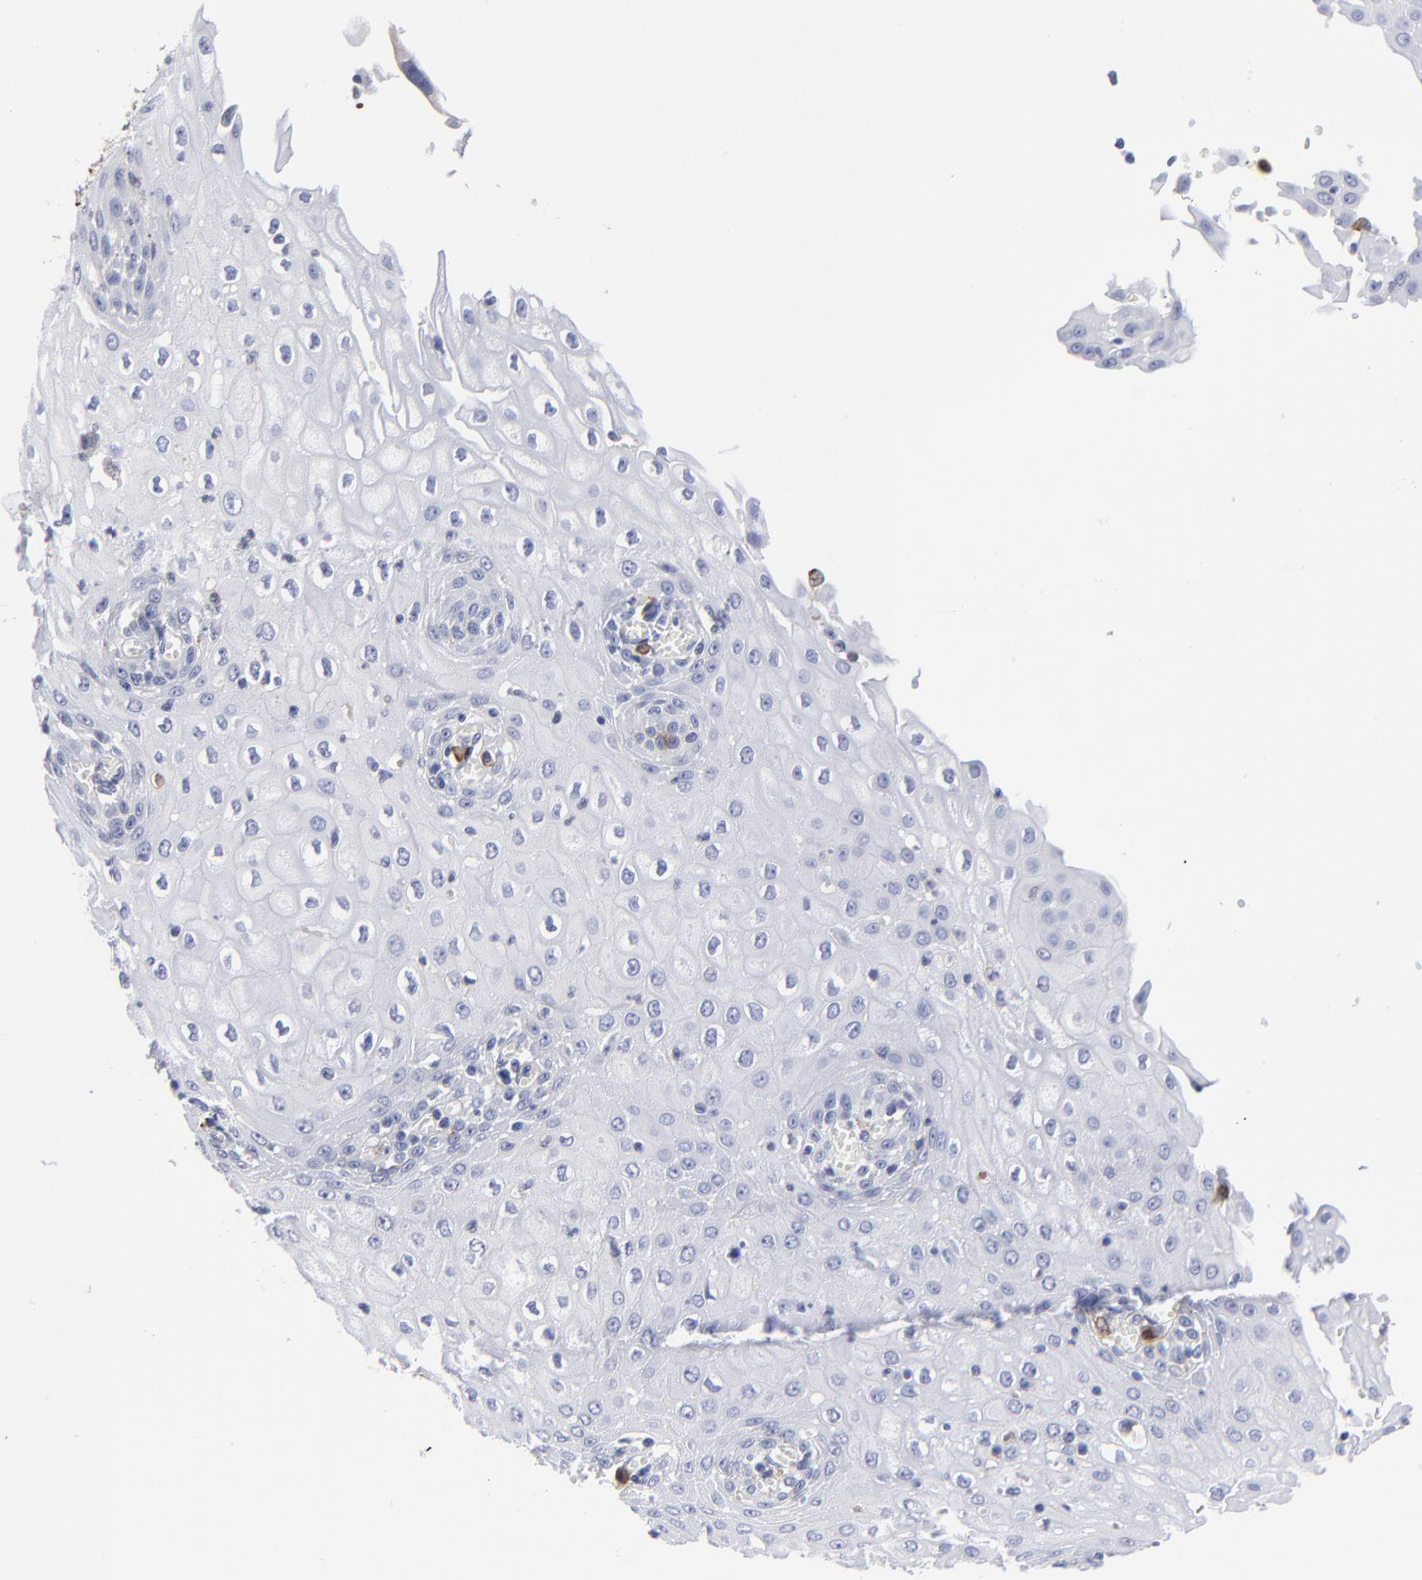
{"staining": {"intensity": "negative", "quantity": "none", "location": "none"}, "tissue": "esophagus", "cell_type": "Squamous epithelial cells", "image_type": "normal", "snomed": [{"axis": "morphology", "description": "Normal tissue, NOS"}, {"axis": "morphology", "description": "Squamous cell carcinoma, NOS"}, {"axis": "topography", "description": "Esophagus"}], "caption": "This is a histopathology image of IHC staining of benign esophagus, which shows no positivity in squamous epithelial cells. The staining is performed using DAB (3,3'-diaminobenzidine) brown chromogen with nuclei counter-stained in using hematoxylin.", "gene": "LAT2", "patient": {"sex": "male", "age": 65}}